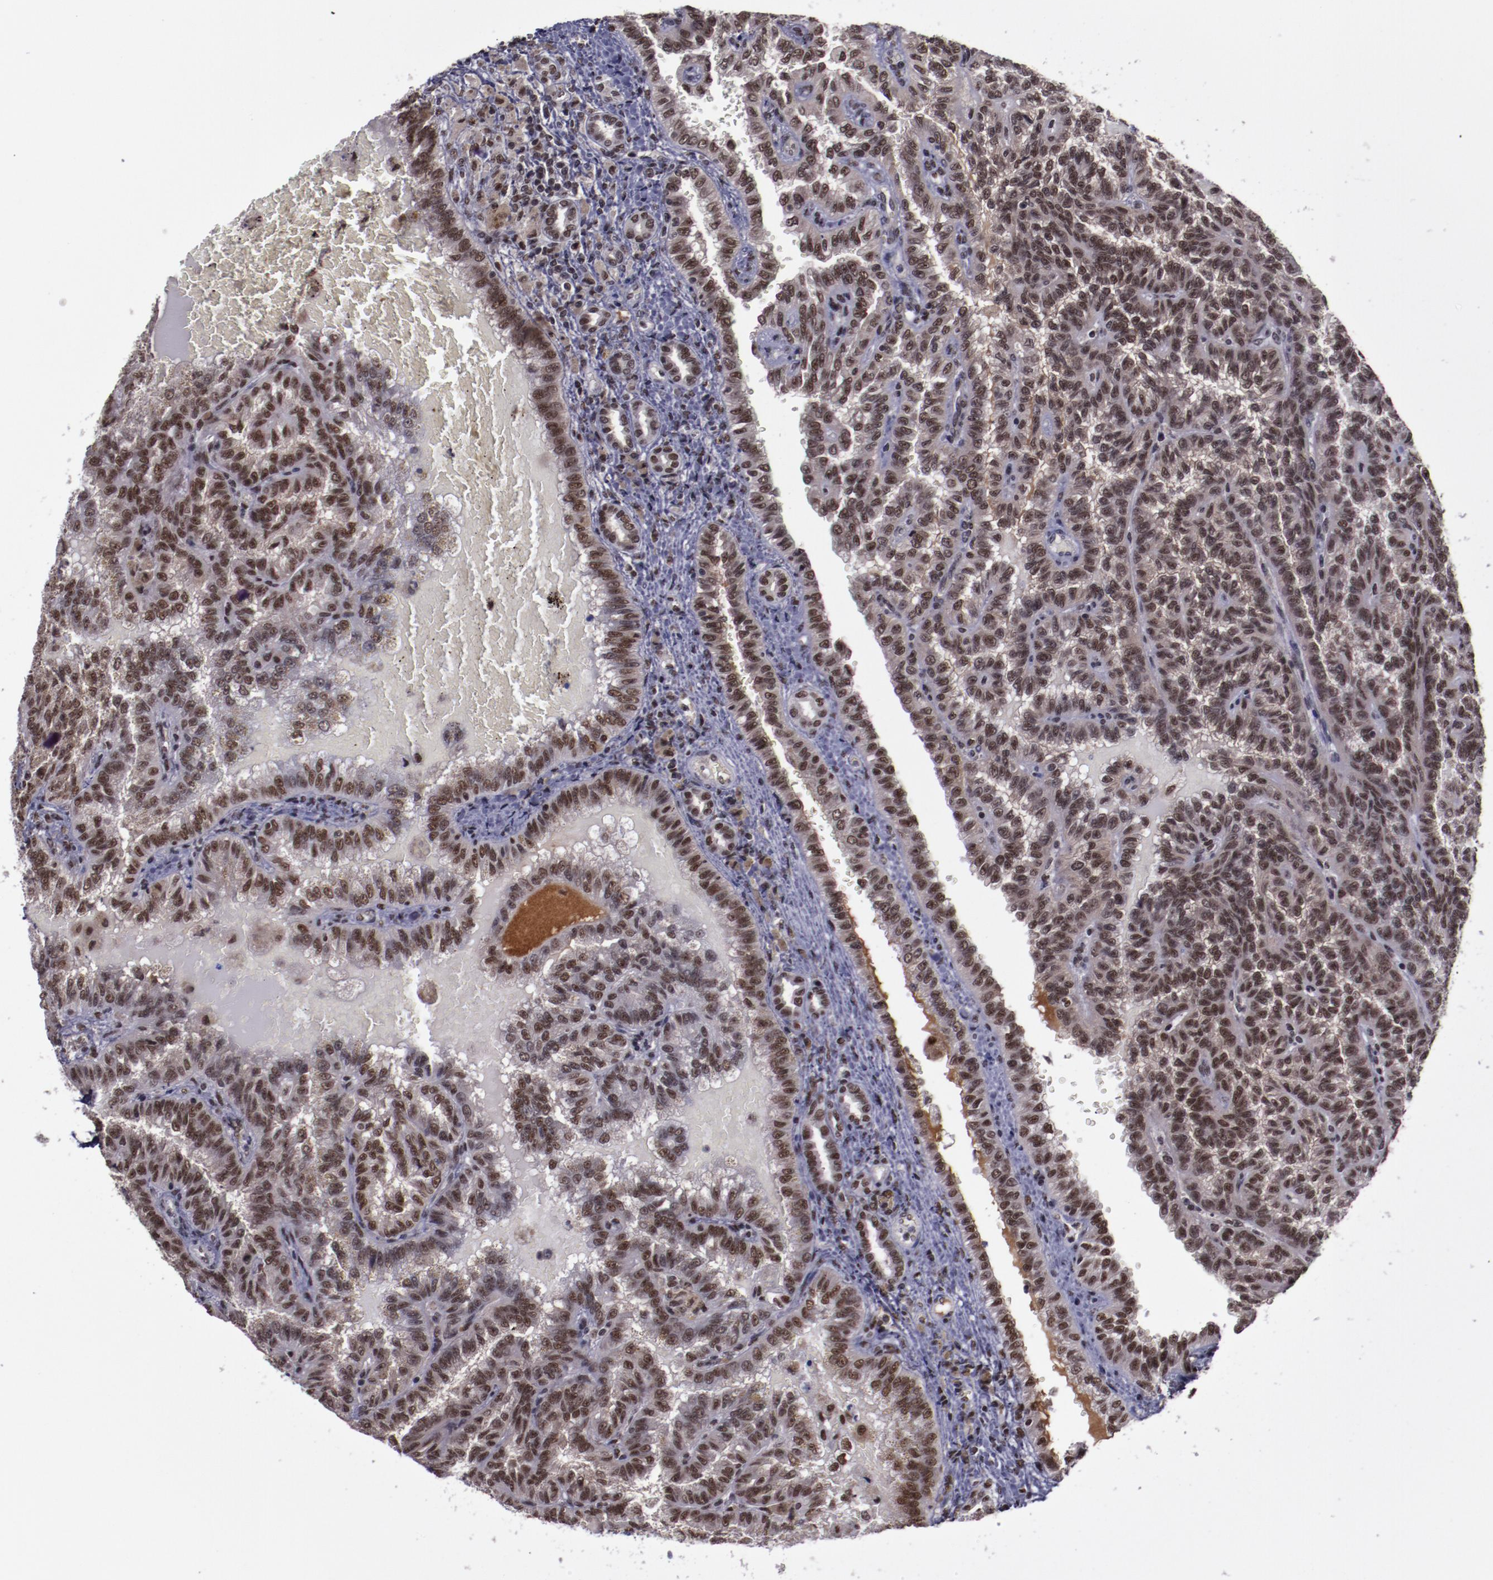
{"staining": {"intensity": "weak", "quantity": ">75%", "location": "nuclear"}, "tissue": "renal cancer", "cell_type": "Tumor cells", "image_type": "cancer", "snomed": [{"axis": "morphology", "description": "Inflammation, NOS"}, {"axis": "morphology", "description": "Adenocarcinoma, NOS"}, {"axis": "topography", "description": "Kidney"}], "caption": "This micrograph displays renal adenocarcinoma stained with immunohistochemistry (IHC) to label a protein in brown. The nuclear of tumor cells show weak positivity for the protein. Nuclei are counter-stained blue.", "gene": "ERH", "patient": {"sex": "male", "age": 68}}